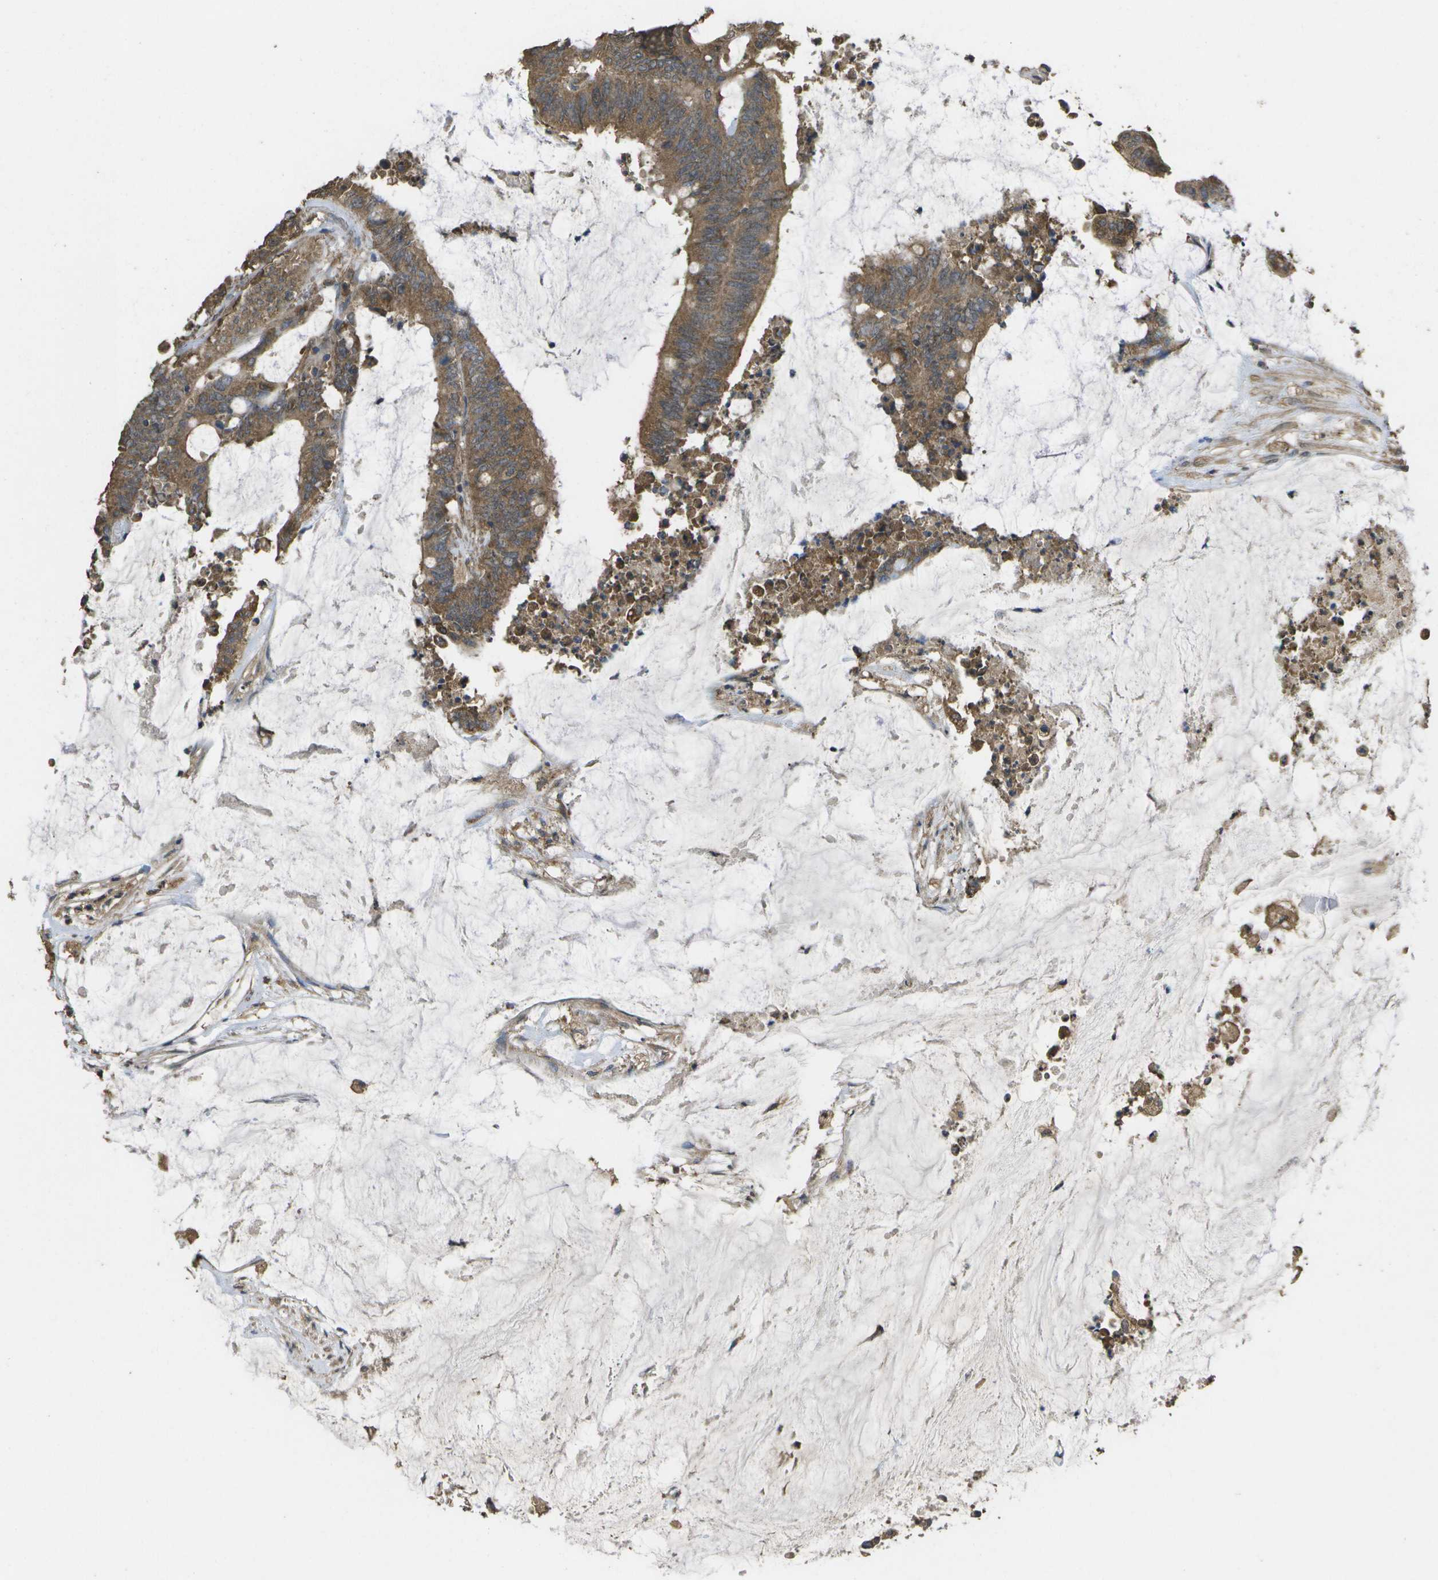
{"staining": {"intensity": "moderate", "quantity": ">75%", "location": "cytoplasmic/membranous"}, "tissue": "colorectal cancer", "cell_type": "Tumor cells", "image_type": "cancer", "snomed": [{"axis": "morphology", "description": "Adenocarcinoma, NOS"}, {"axis": "topography", "description": "Rectum"}], "caption": "A brown stain labels moderate cytoplasmic/membranous positivity of a protein in human colorectal cancer tumor cells. The staining was performed using DAB to visualize the protein expression in brown, while the nuclei were stained in blue with hematoxylin (Magnification: 20x).", "gene": "SACS", "patient": {"sex": "female", "age": 66}}